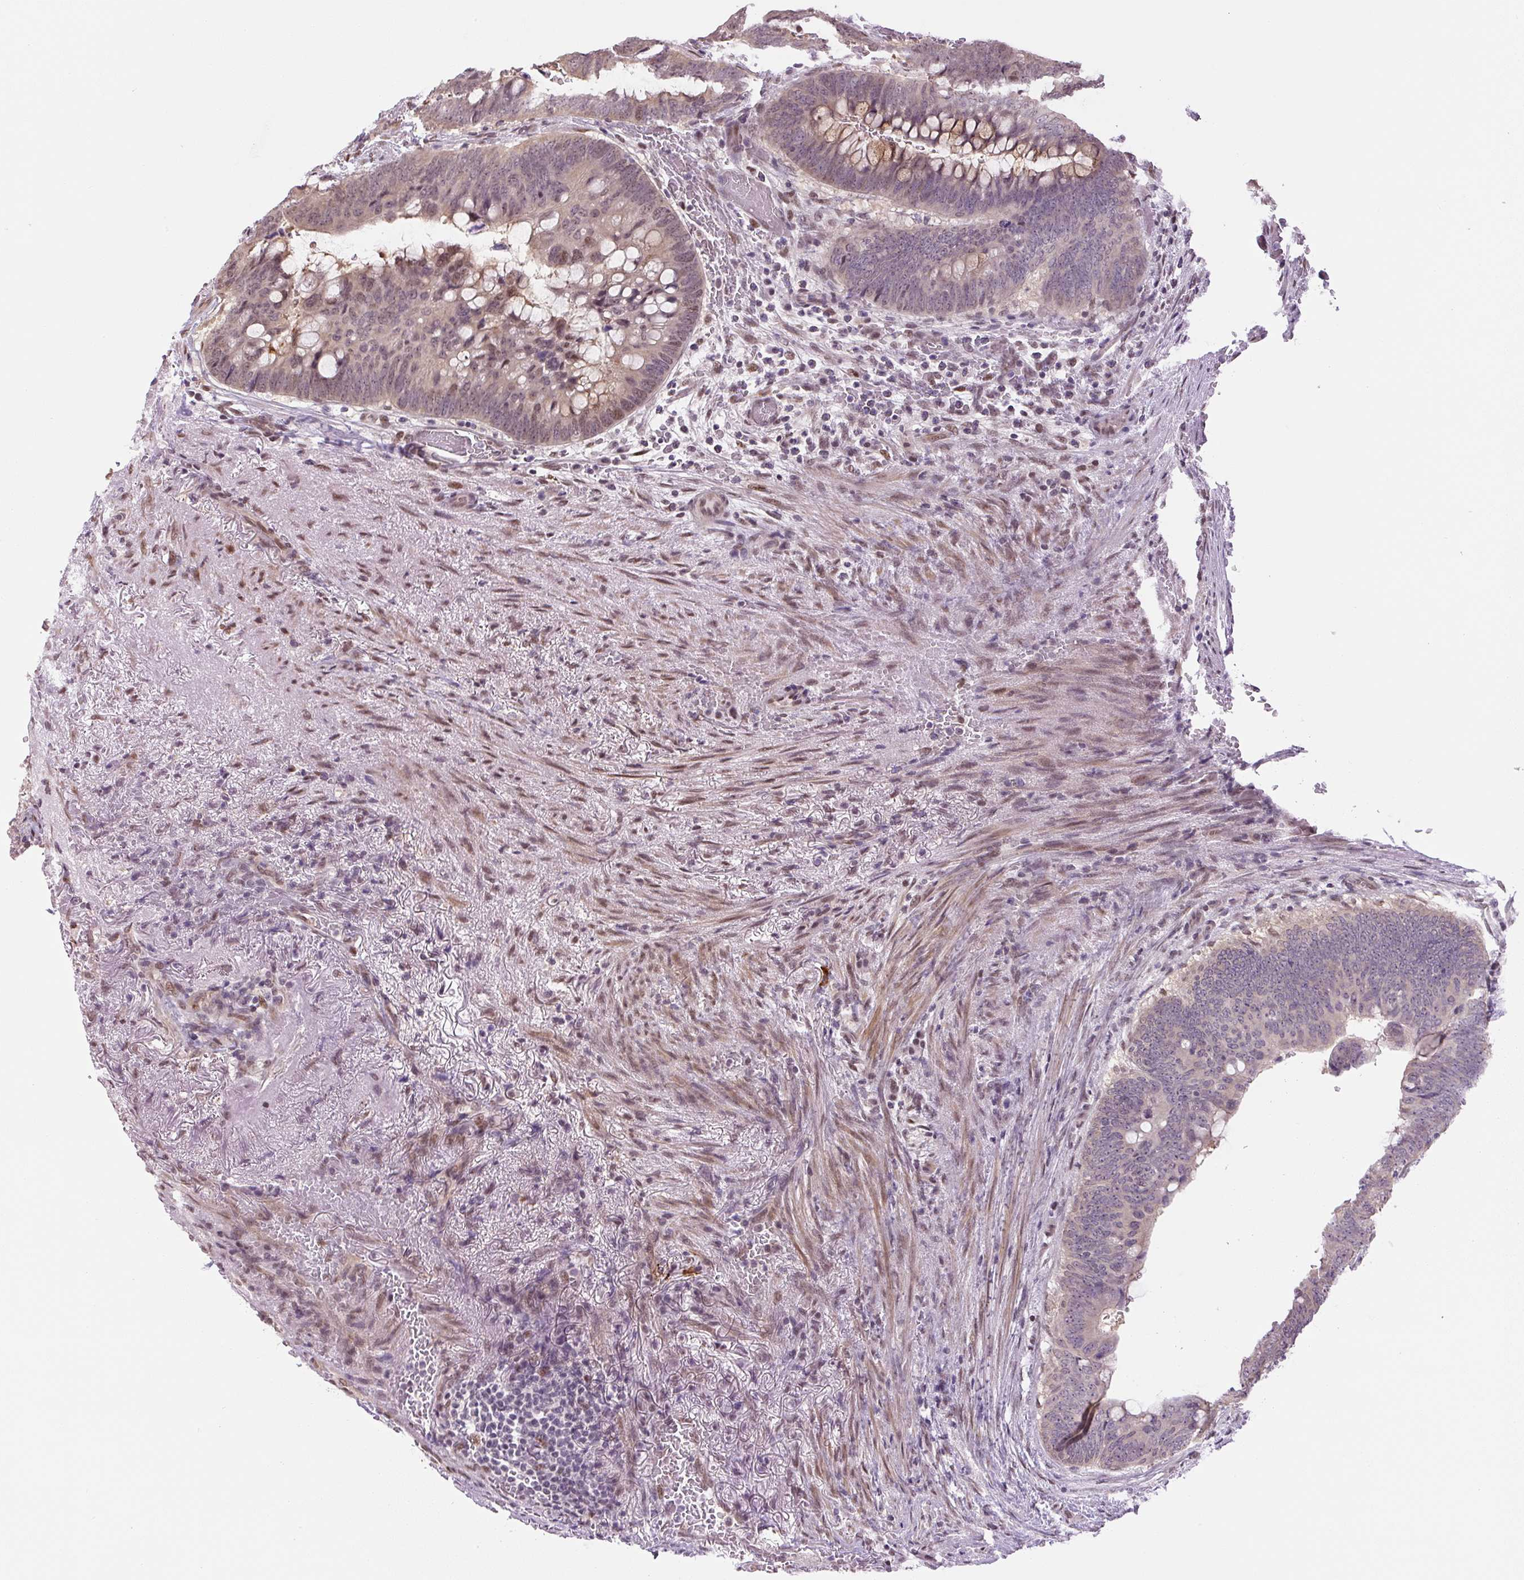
{"staining": {"intensity": "moderate", "quantity": "<25%", "location": "nuclear"}, "tissue": "colorectal cancer", "cell_type": "Tumor cells", "image_type": "cancer", "snomed": [{"axis": "morphology", "description": "Normal tissue, NOS"}, {"axis": "morphology", "description": "Adenocarcinoma, NOS"}, {"axis": "topography", "description": "Rectum"}, {"axis": "topography", "description": "Peripheral nerve tissue"}], "caption": "An immunohistochemistry histopathology image of tumor tissue is shown. Protein staining in brown highlights moderate nuclear positivity in colorectal cancer within tumor cells. (Stains: DAB (3,3'-diaminobenzidine) in brown, nuclei in blue, Microscopy: brightfield microscopy at high magnification).", "gene": "TCFL5", "patient": {"sex": "male", "age": 92}}